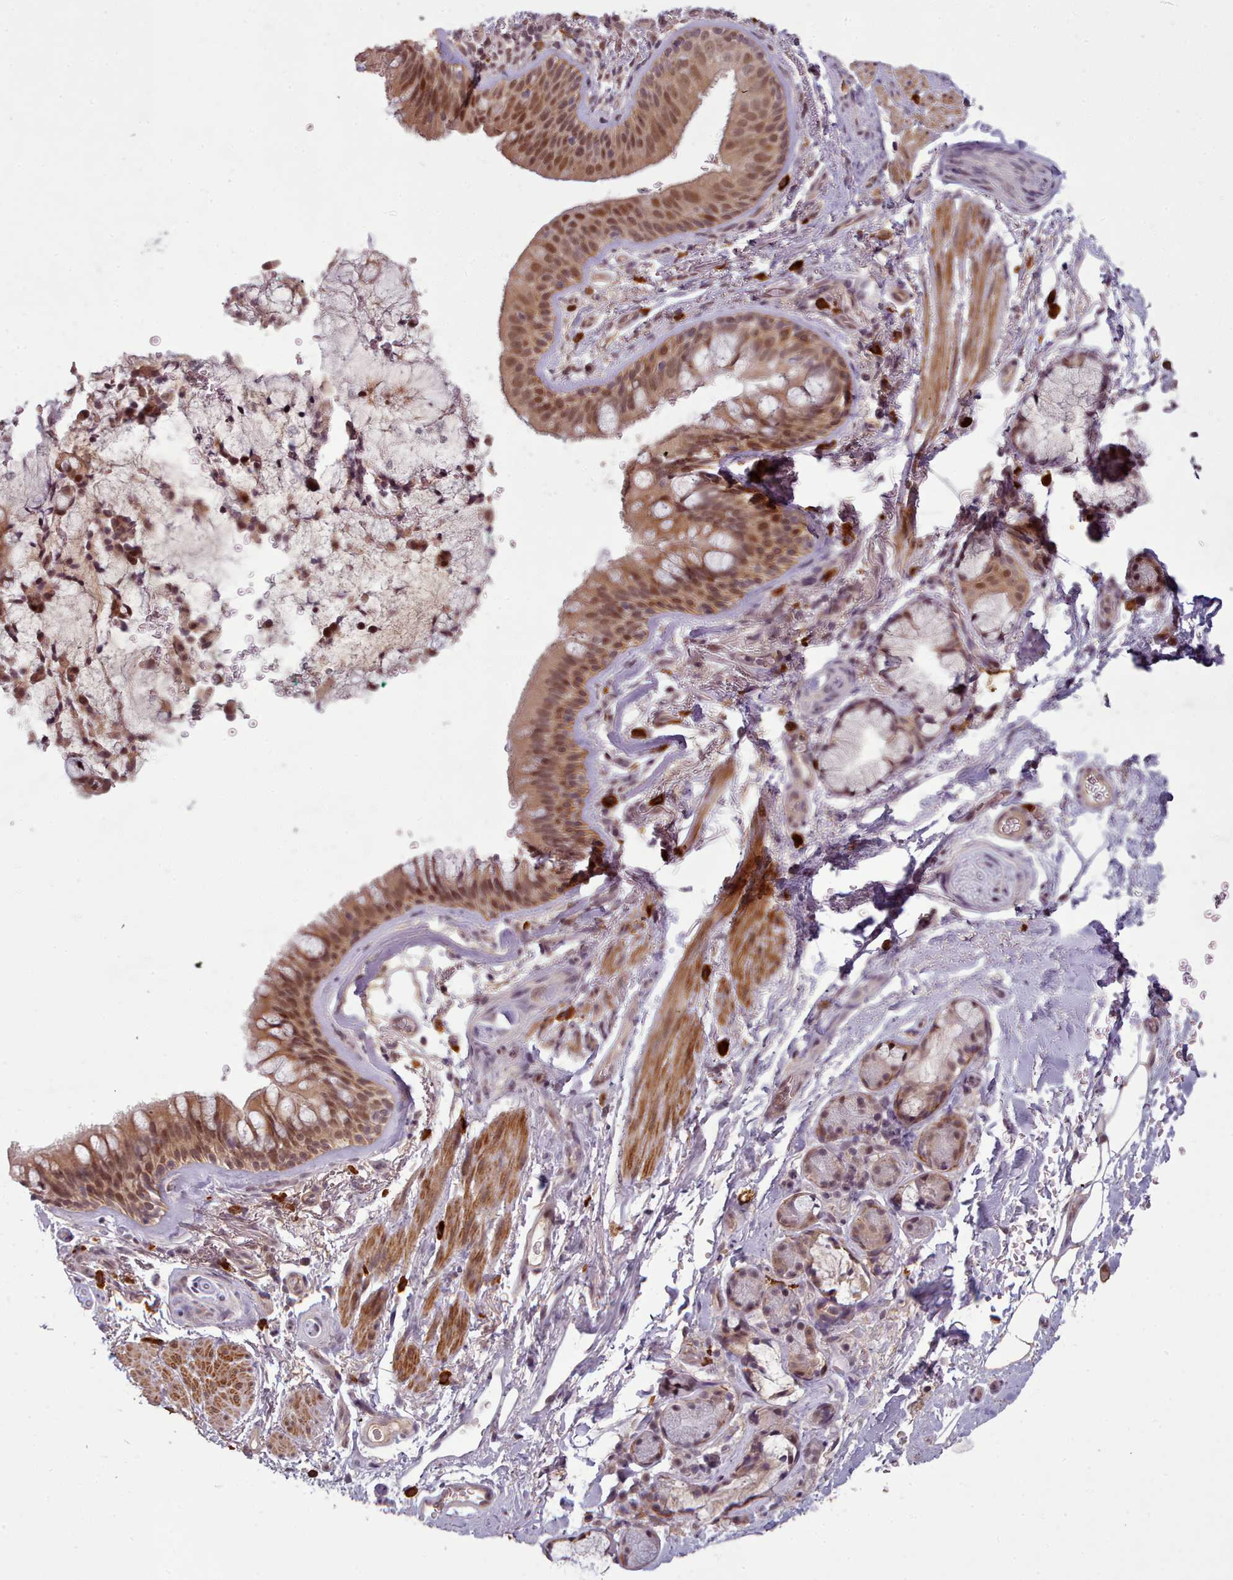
{"staining": {"intensity": "moderate", "quantity": ">75%", "location": "cytoplasmic/membranous,nuclear"}, "tissue": "soft tissue", "cell_type": "Chondrocytes", "image_type": "normal", "snomed": [{"axis": "morphology", "description": "Normal tissue, NOS"}, {"axis": "topography", "description": "Cartilage tissue"}, {"axis": "topography", "description": "Bronchus"}], "caption": "IHC (DAB (3,3'-diaminobenzidine)) staining of normal soft tissue reveals moderate cytoplasmic/membranous,nuclear protein expression in approximately >75% of chondrocytes. The staining was performed using DAB, with brown indicating positive protein expression. Nuclei are stained blue with hematoxylin.", "gene": "CDC6", "patient": {"sex": "female", "age": 72}}